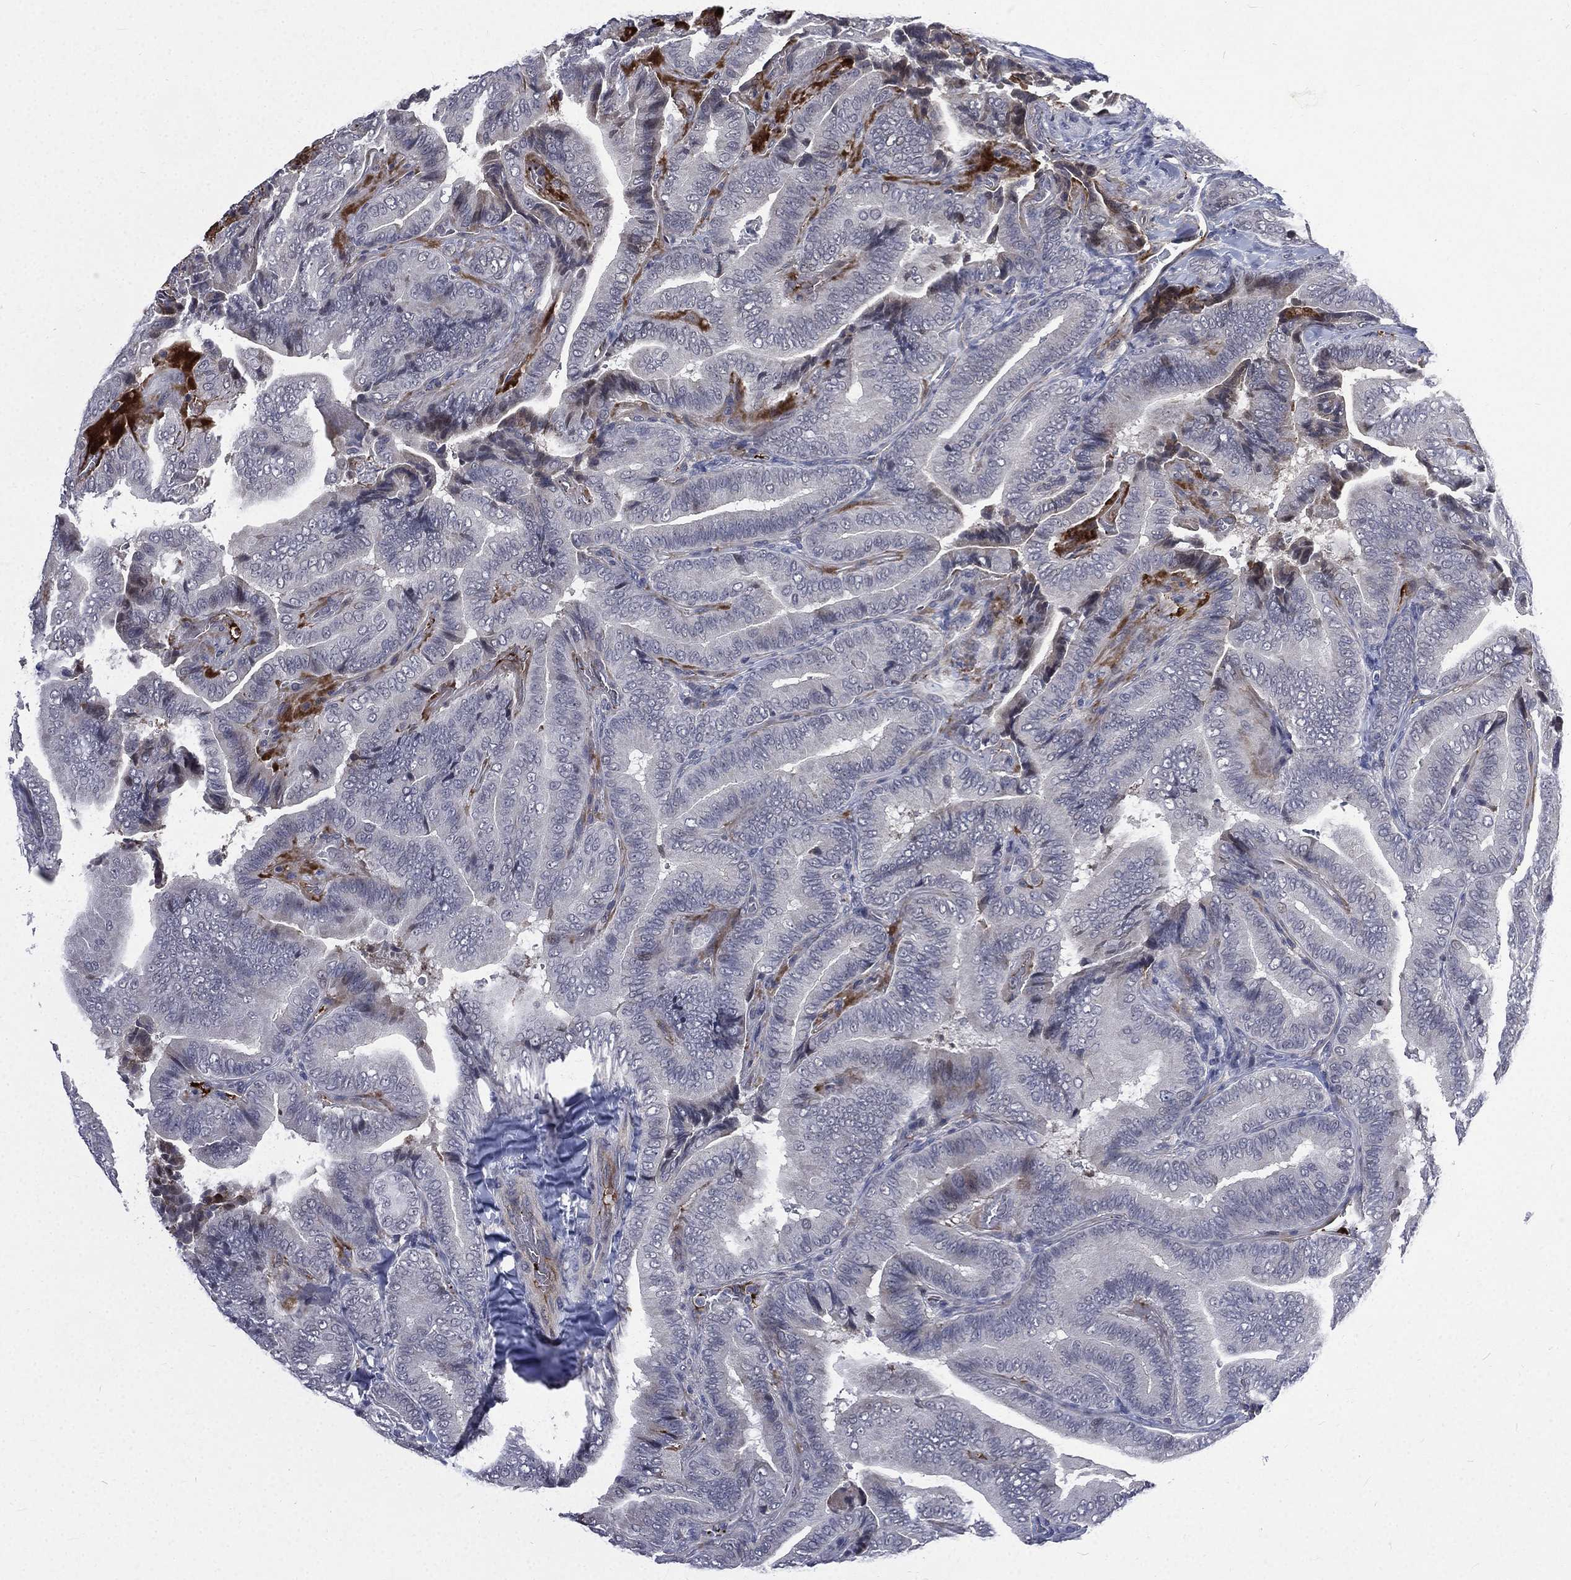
{"staining": {"intensity": "negative", "quantity": "none", "location": "none"}, "tissue": "thyroid cancer", "cell_type": "Tumor cells", "image_type": "cancer", "snomed": [{"axis": "morphology", "description": "Papillary adenocarcinoma, NOS"}, {"axis": "topography", "description": "Thyroid gland"}], "caption": "IHC histopathology image of neoplastic tissue: human thyroid cancer stained with DAB displays no significant protein positivity in tumor cells.", "gene": "FGG", "patient": {"sex": "male", "age": 61}}